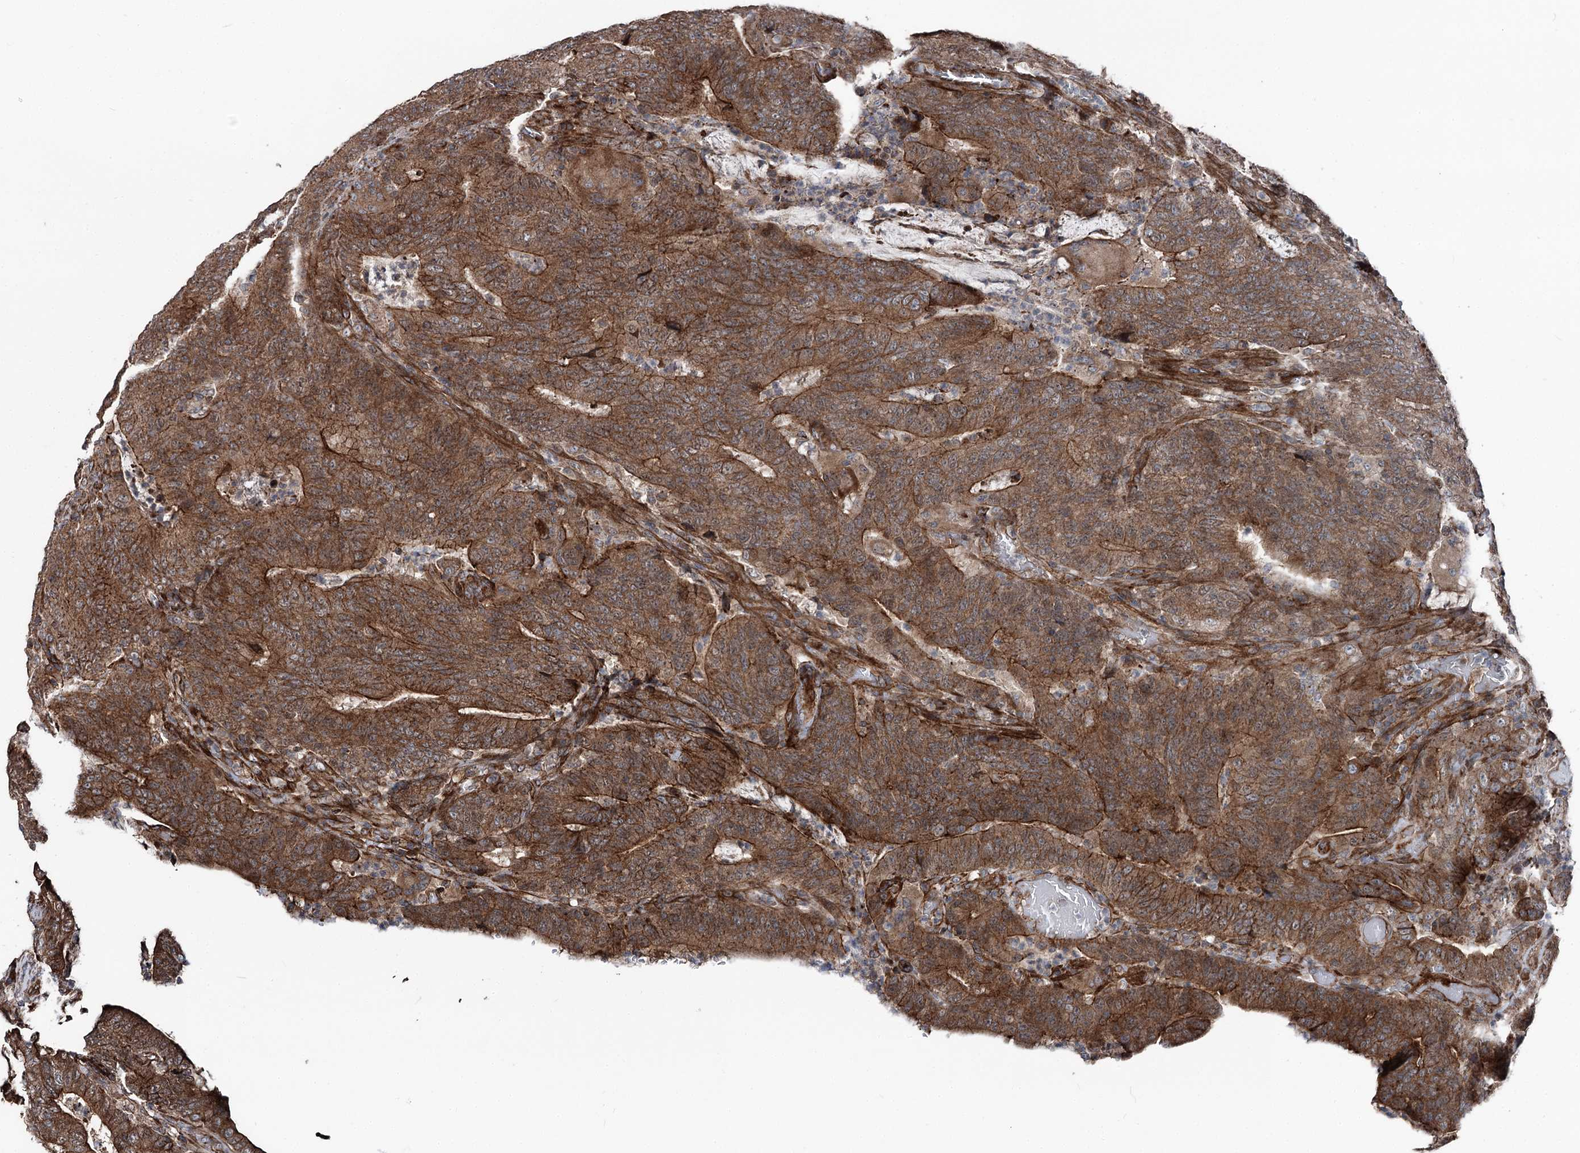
{"staining": {"intensity": "strong", "quantity": ">75%", "location": "cytoplasmic/membranous"}, "tissue": "colorectal cancer", "cell_type": "Tumor cells", "image_type": "cancer", "snomed": [{"axis": "morphology", "description": "Normal tissue, NOS"}, {"axis": "morphology", "description": "Adenocarcinoma, NOS"}, {"axis": "topography", "description": "Colon"}], "caption": "A brown stain shows strong cytoplasmic/membranous expression of a protein in human adenocarcinoma (colorectal) tumor cells. (Stains: DAB (3,3'-diaminobenzidine) in brown, nuclei in blue, Microscopy: brightfield microscopy at high magnification).", "gene": "ITFG2", "patient": {"sex": "female", "age": 75}}